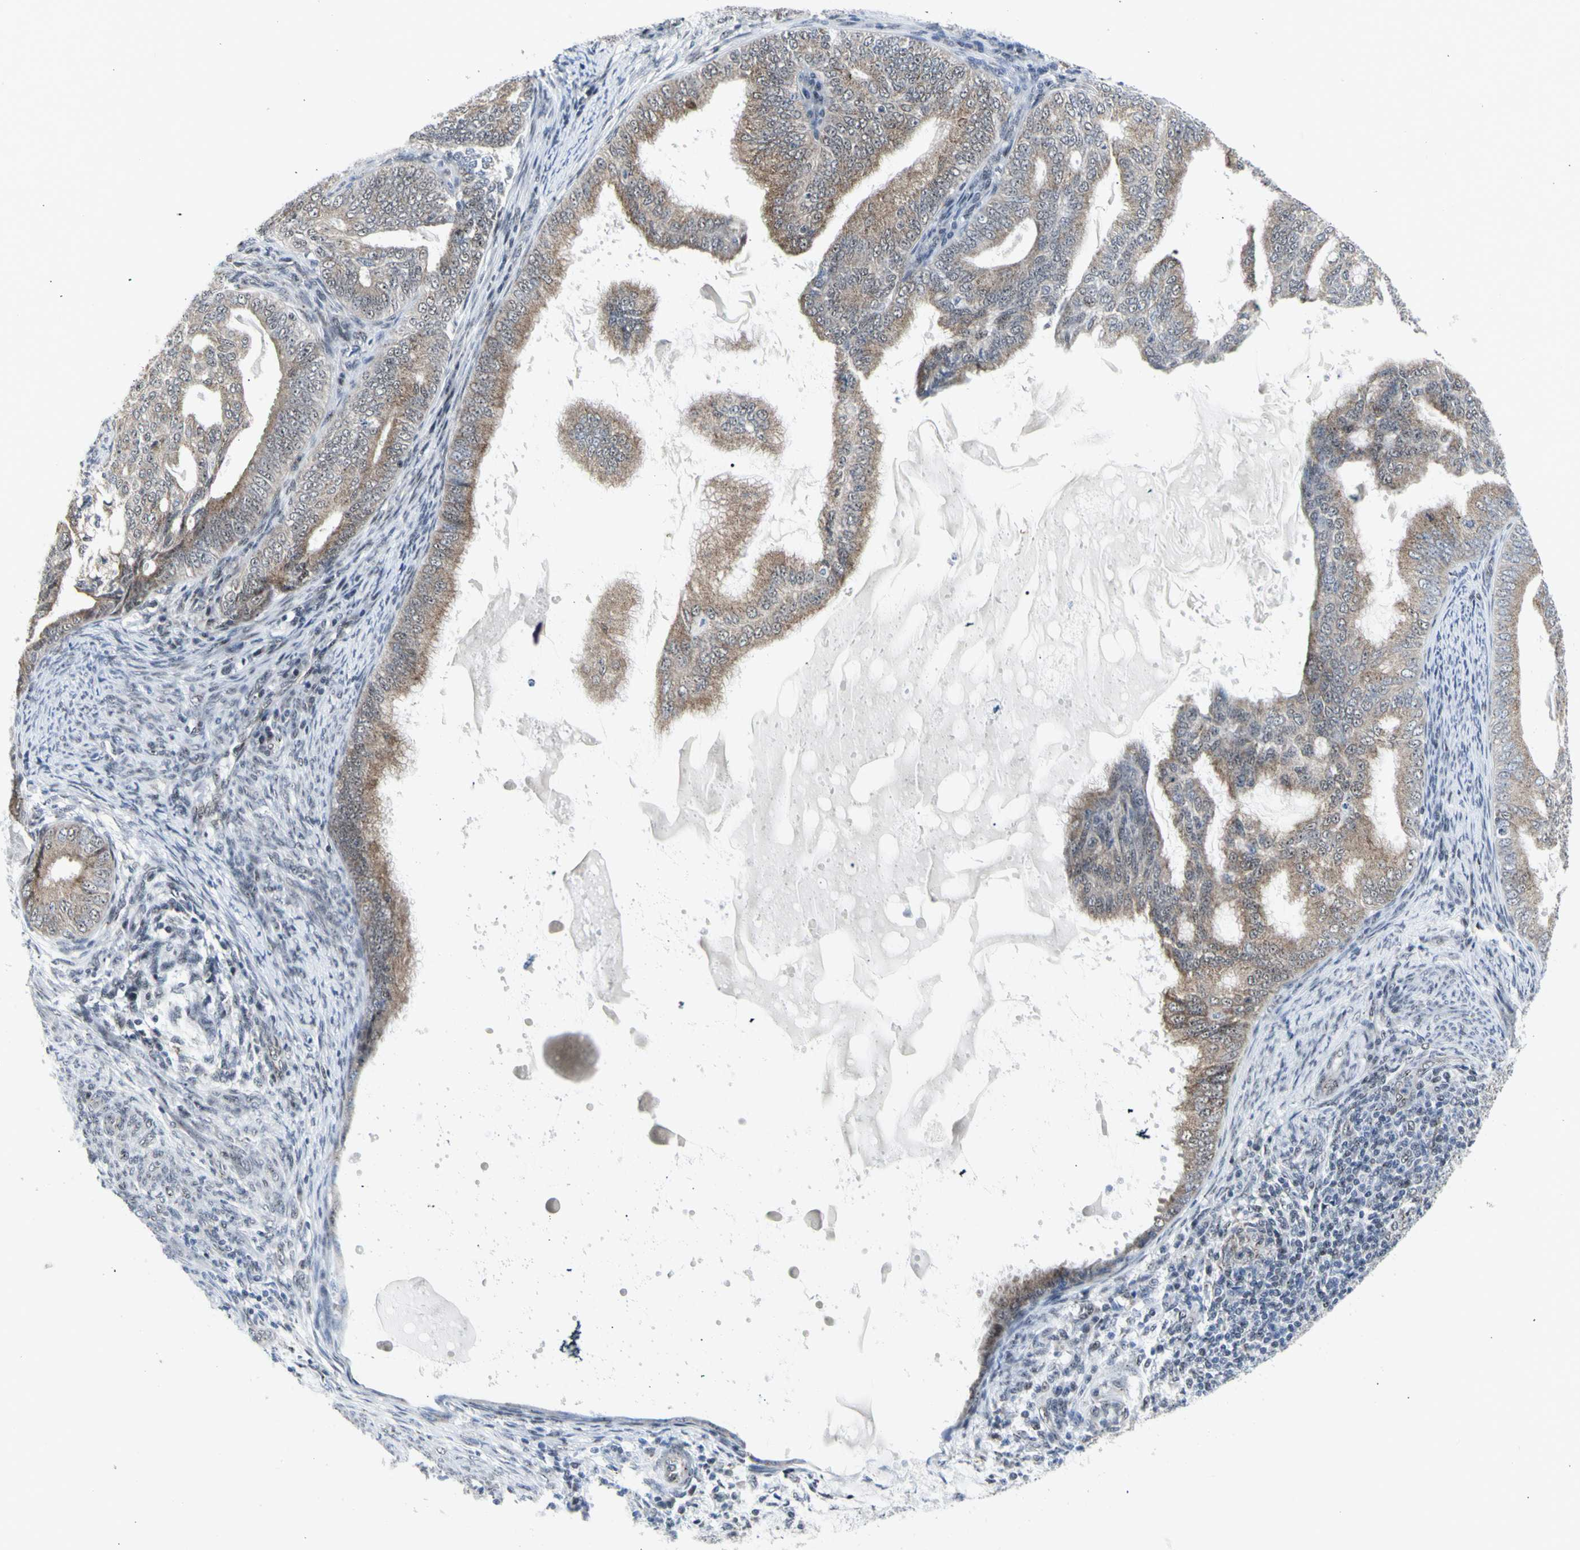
{"staining": {"intensity": "weak", "quantity": ">75%", "location": "cytoplasmic/membranous"}, "tissue": "endometrial cancer", "cell_type": "Tumor cells", "image_type": "cancer", "snomed": [{"axis": "morphology", "description": "Adenocarcinoma, NOS"}, {"axis": "topography", "description": "Endometrium"}], "caption": "Immunohistochemical staining of human adenocarcinoma (endometrial) reveals low levels of weak cytoplasmic/membranous staining in about >75% of tumor cells. Using DAB (3,3'-diaminobenzidine) (brown) and hematoxylin (blue) stains, captured at high magnification using brightfield microscopy.", "gene": "DHRS7B", "patient": {"sex": "female", "age": 58}}